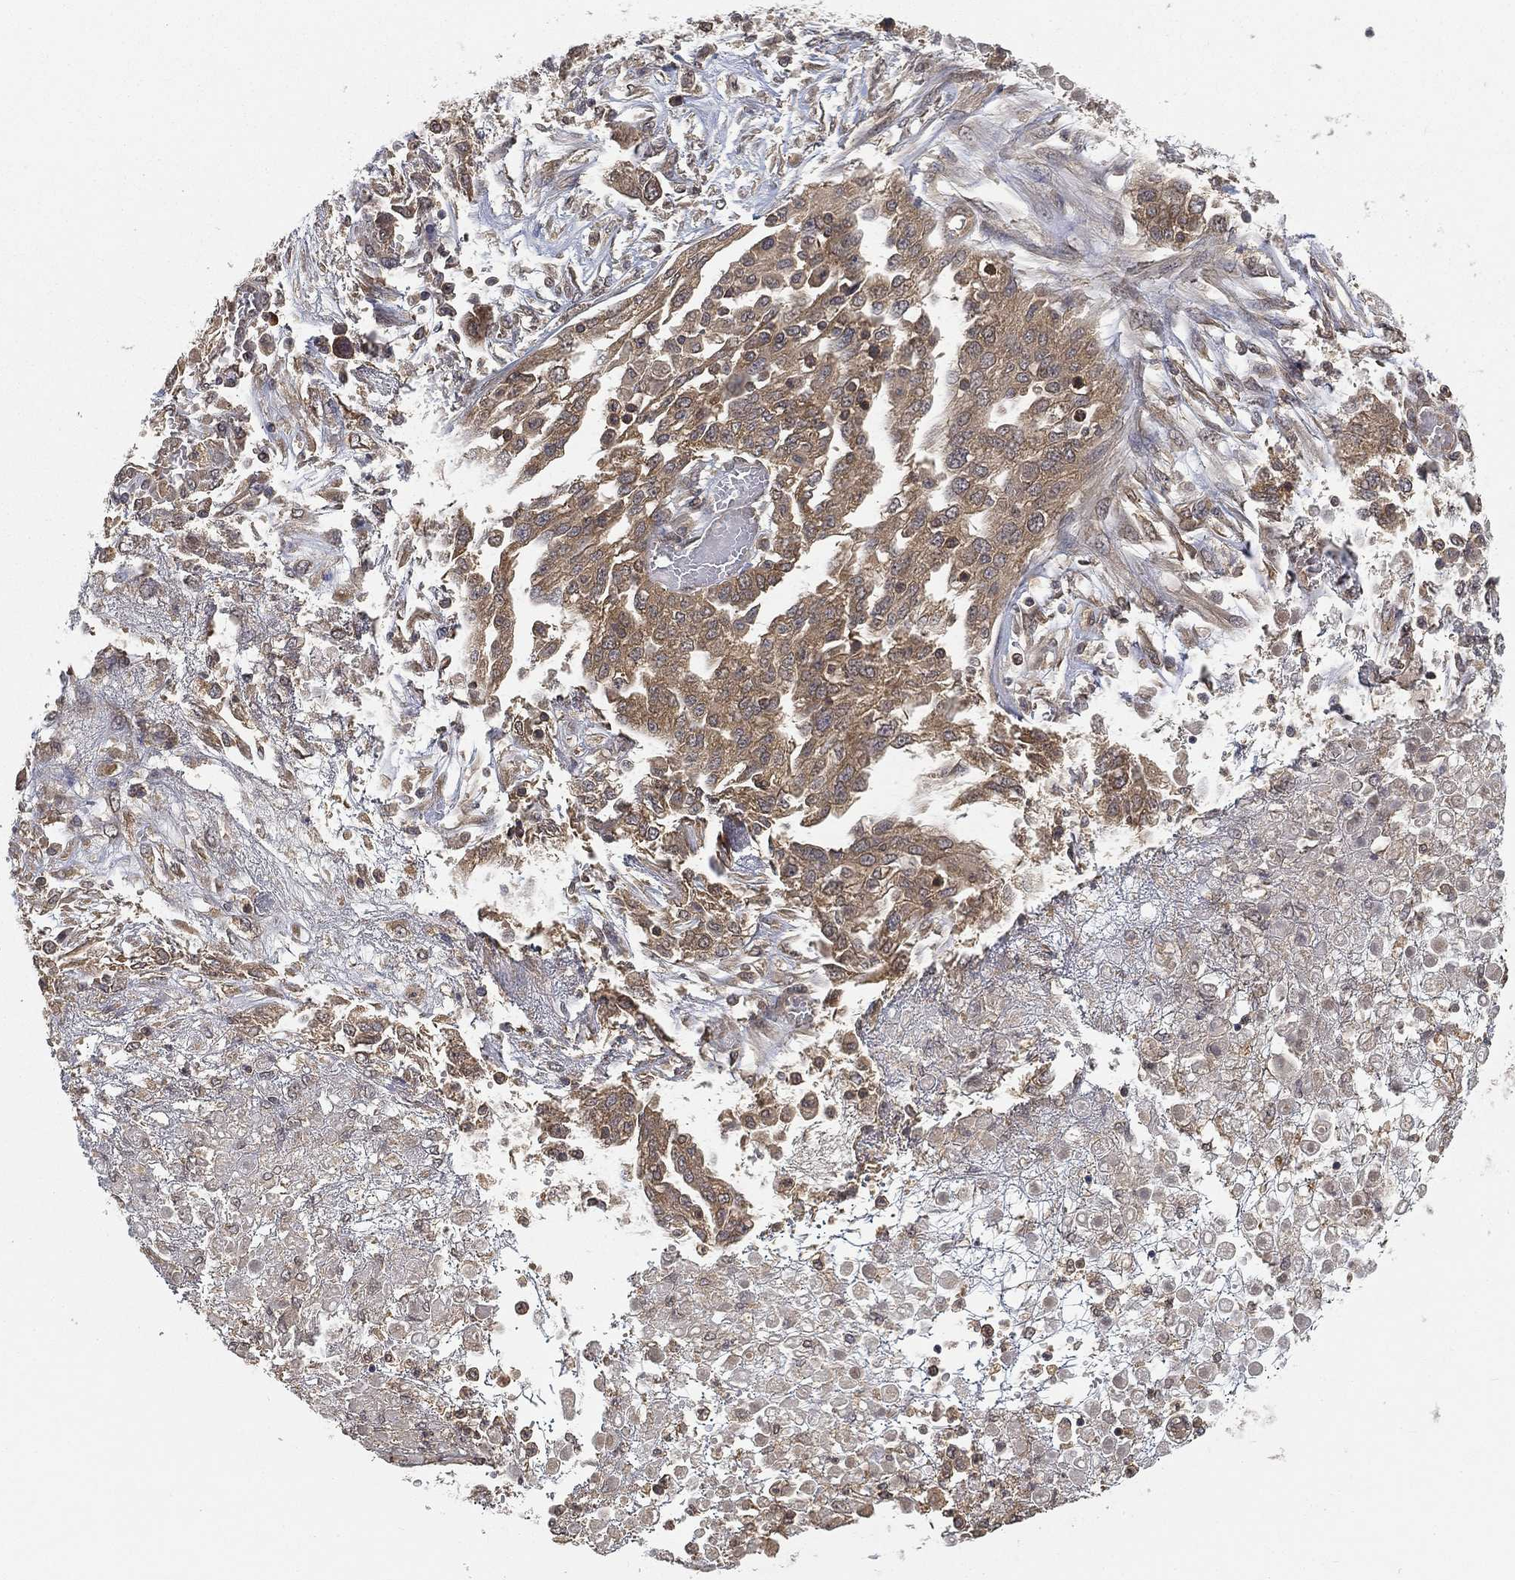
{"staining": {"intensity": "weak", "quantity": "<25%", "location": "cytoplasmic/membranous"}, "tissue": "ovarian cancer", "cell_type": "Tumor cells", "image_type": "cancer", "snomed": [{"axis": "morphology", "description": "Cystadenocarcinoma, serous, NOS"}, {"axis": "topography", "description": "Ovary"}], "caption": "Ovarian cancer stained for a protein using immunohistochemistry displays no expression tumor cells.", "gene": "UBA5", "patient": {"sex": "female", "age": 67}}